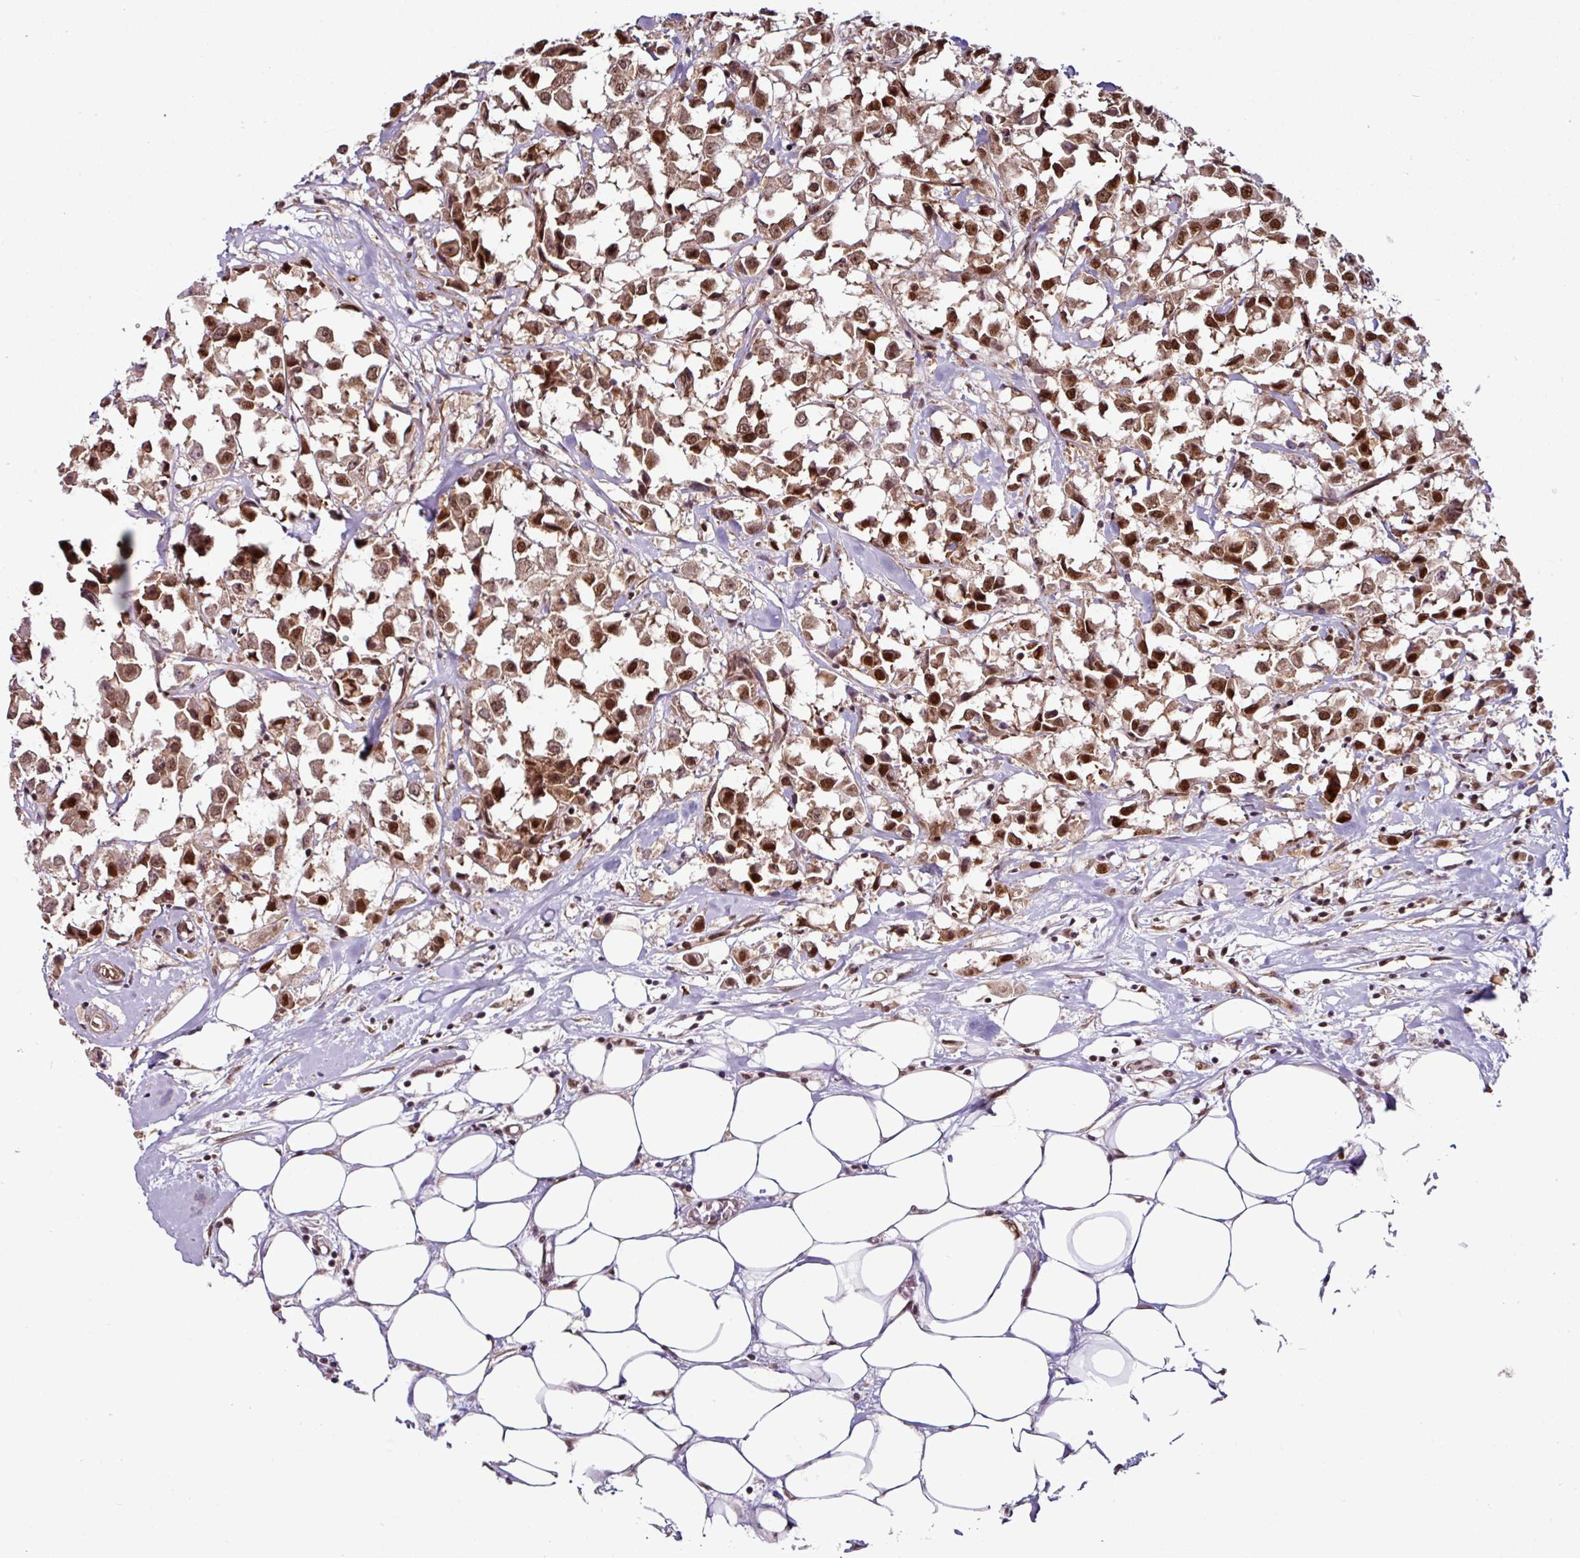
{"staining": {"intensity": "strong", "quantity": ">75%", "location": "nuclear"}, "tissue": "breast cancer", "cell_type": "Tumor cells", "image_type": "cancer", "snomed": [{"axis": "morphology", "description": "Duct carcinoma"}, {"axis": "topography", "description": "Breast"}], "caption": "Breast infiltrating ductal carcinoma stained for a protein (brown) shows strong nuclear positive staining in approximately >75% of tumor cells.", "gene": "MORF4L2", "patient": {"sex": "female", "age": 61}}